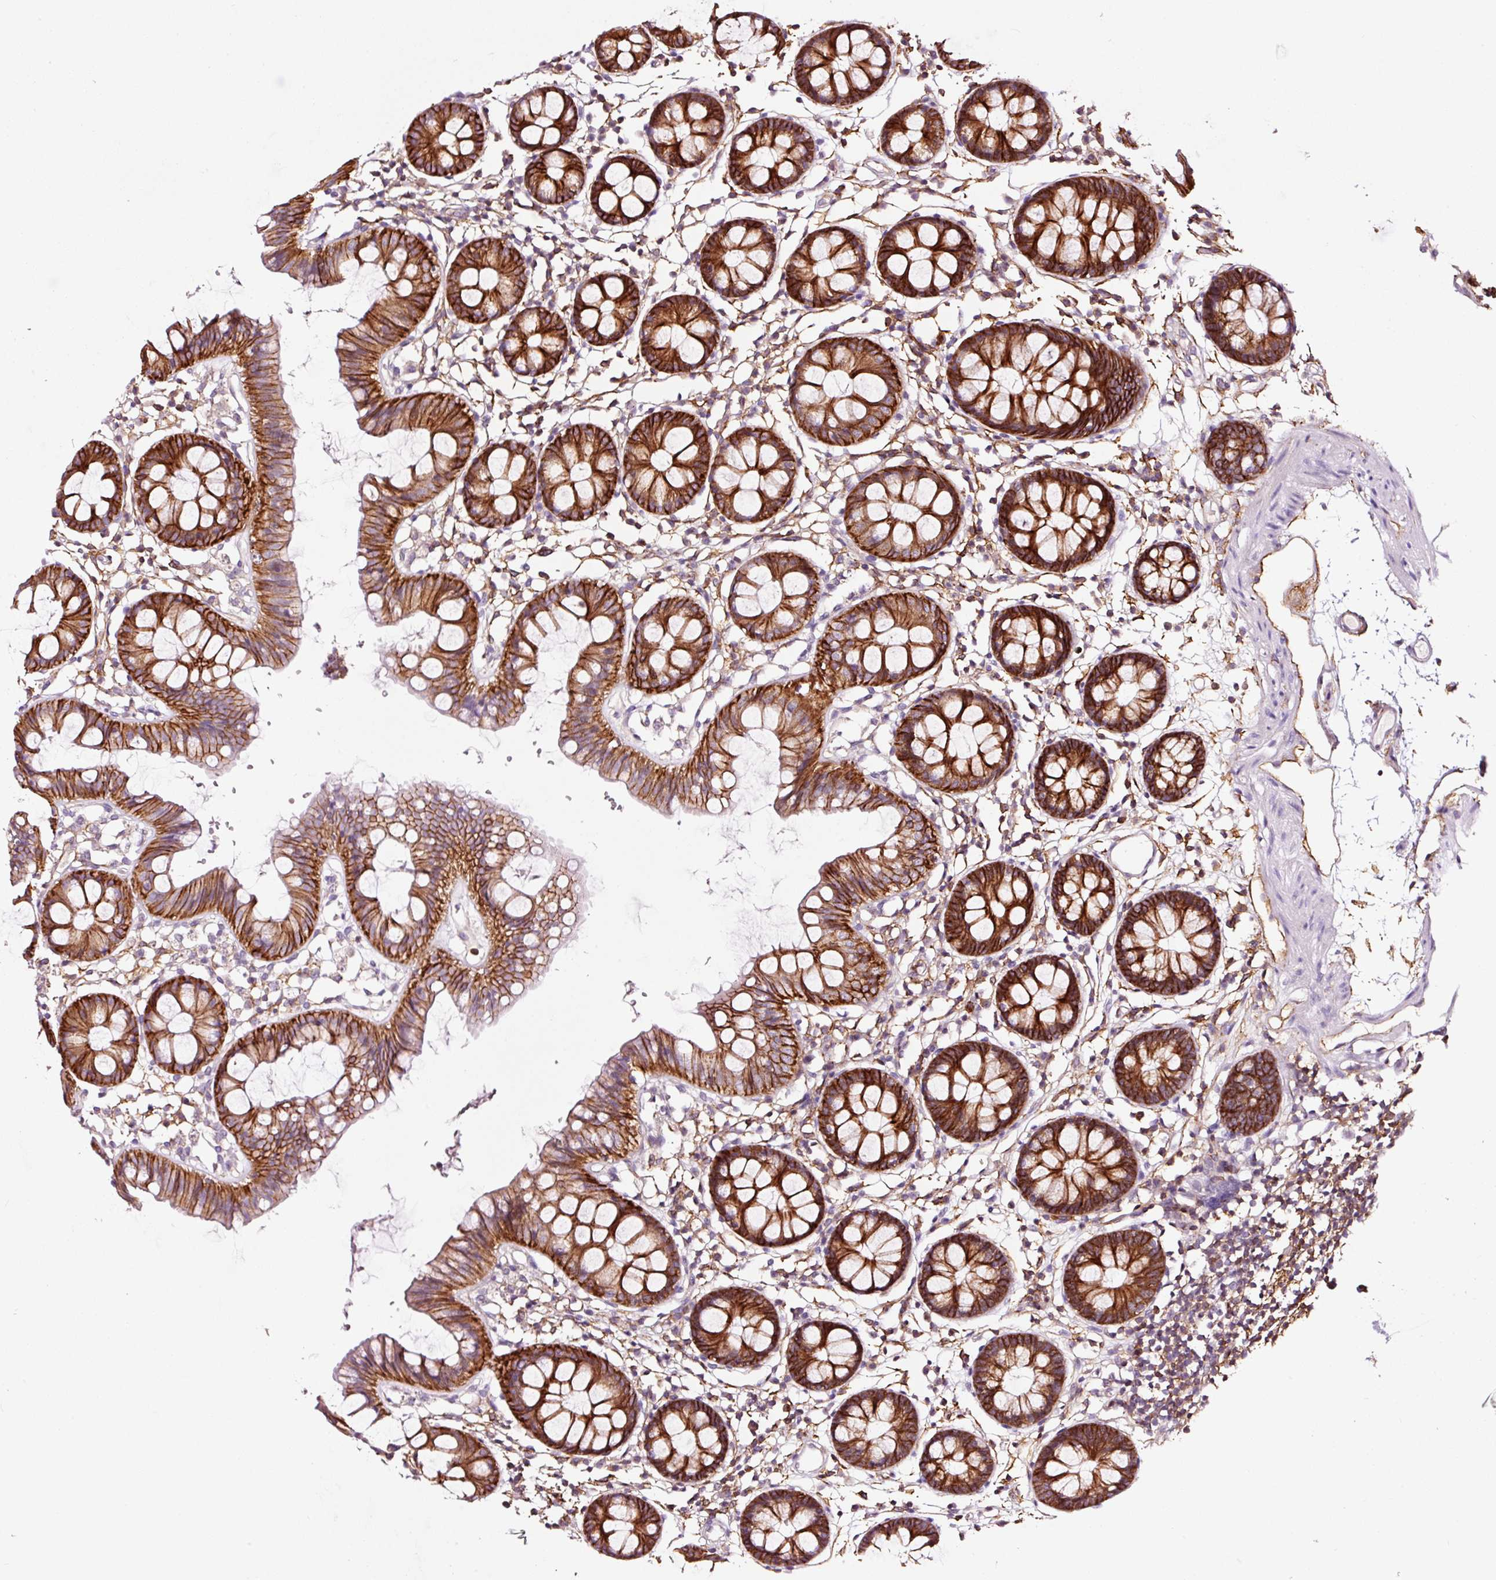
{"staining": {"intensity": "moderate", "quantity": "<25%", "location": "cytoplasmic/membranous"}, "tissue": "colon", "cell_type": "Endothelial cells", "image_type": "normal", "snomed": [{"axis": "morphology", "description": "Normal tissue, NOS"}, {"axis": "topography", "description": "Colon"}], "caption": "Protein staining of unremarkable colon shows moderate cytoplasmic/membranous expression in about <25% of endothelial cells. (DAB IHC with brightfield microscopy, high magnification).", "gene": "ADD3", "patient": {"sex": "female", "age": 84}}